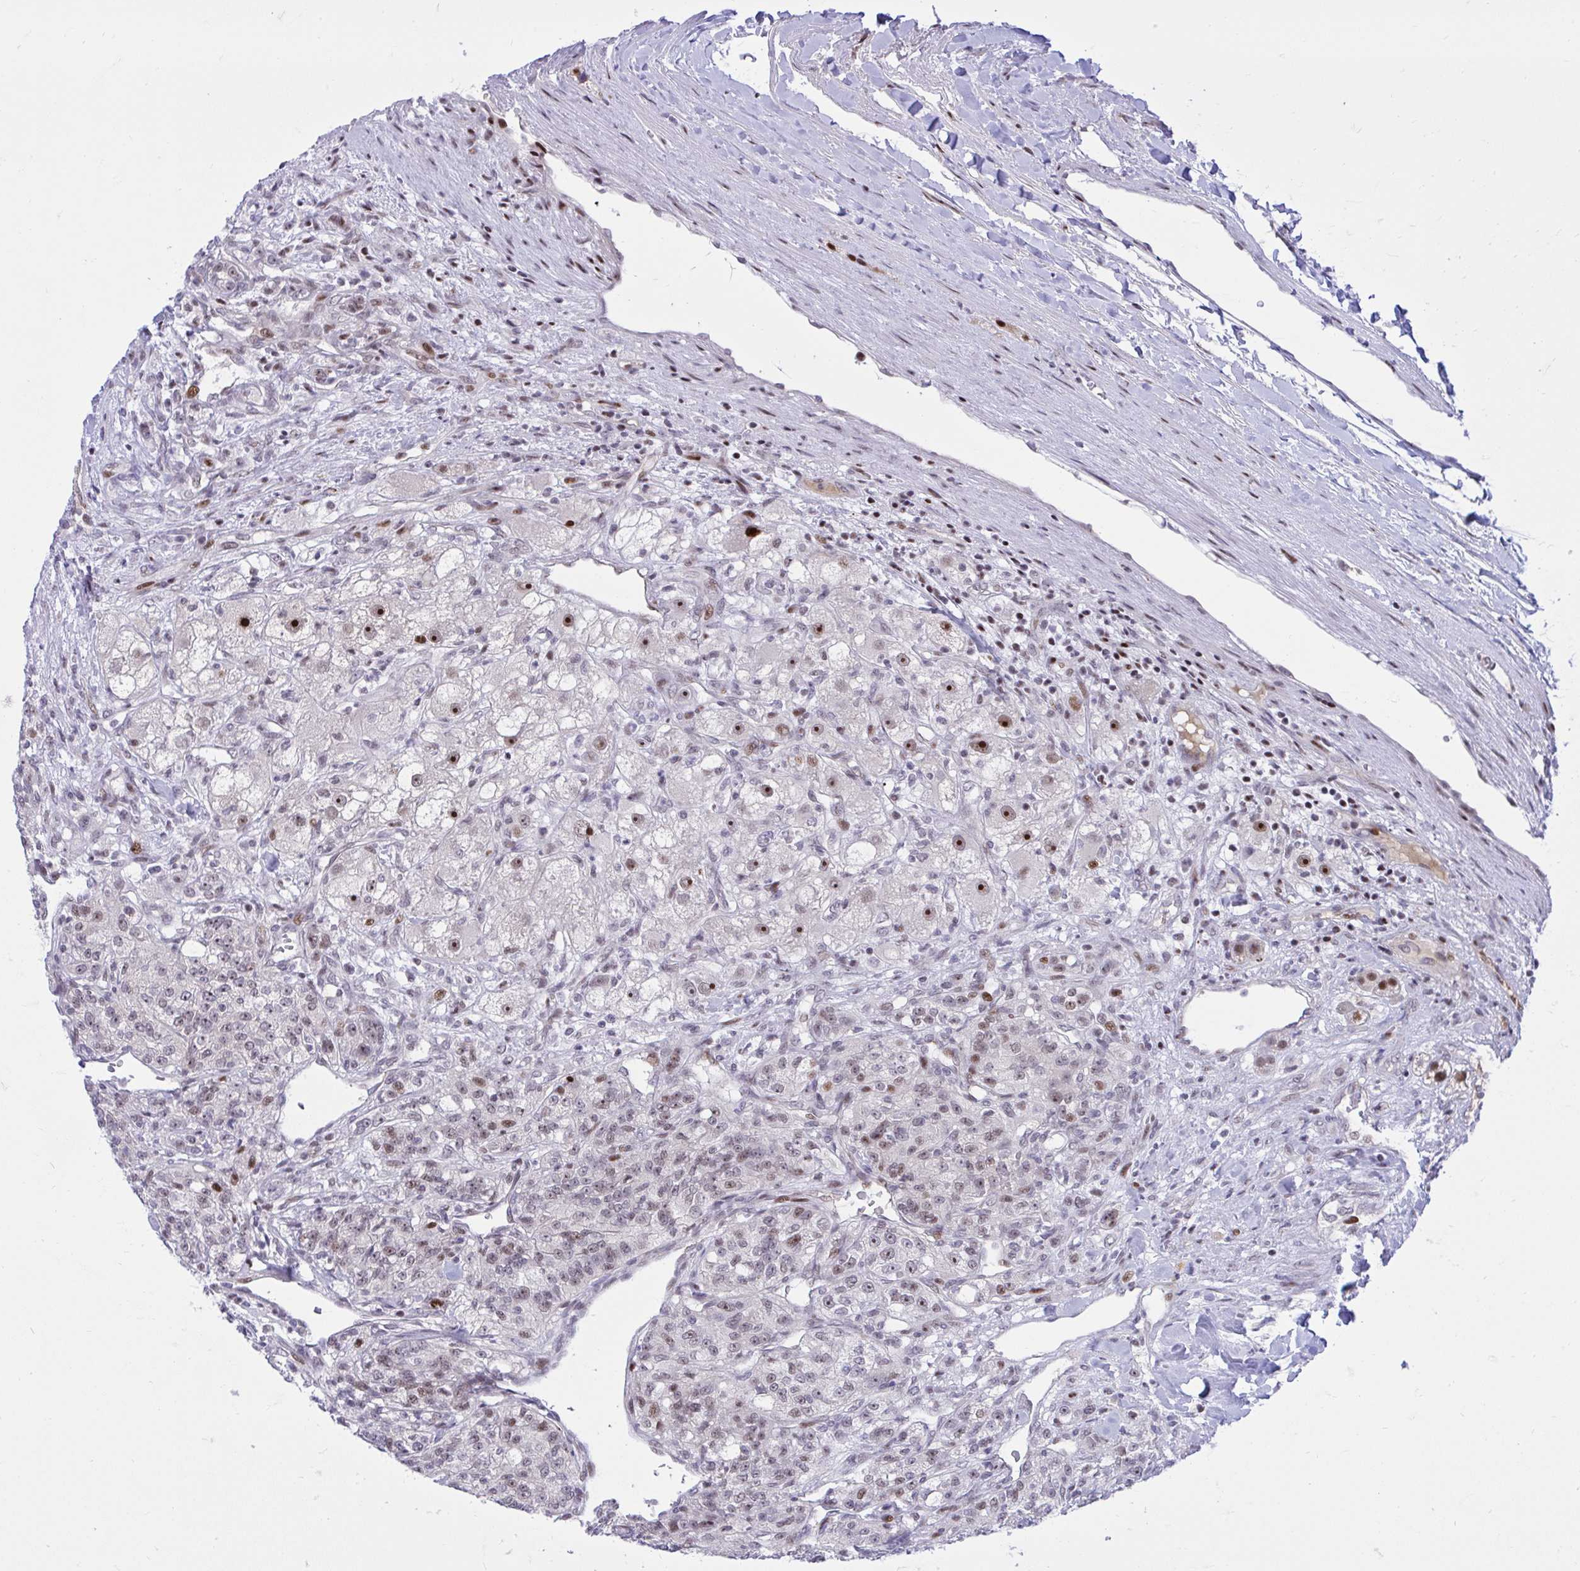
{"staining": {"intensity": "strong", "quantity": "<25%", "location": "nuclear"}, "tissue": "renal cancer", "cell_type": "Tumor cells", "image_type": "cancer", "snomed": [{"axis": "morphology", "description": "Adenocarcinoma, NOS"}, {"axis": "topography", "description": "Kidney"}], "caption": "Strong nuclear expression is seen in approximately <25% of tumor cells in adenocarcinoma (renal). (DAB IHC, brown staining for protein, blue staining for nuclei).", "gene": "C14orf39", "patient": {"sex": "female", "age": 63}}